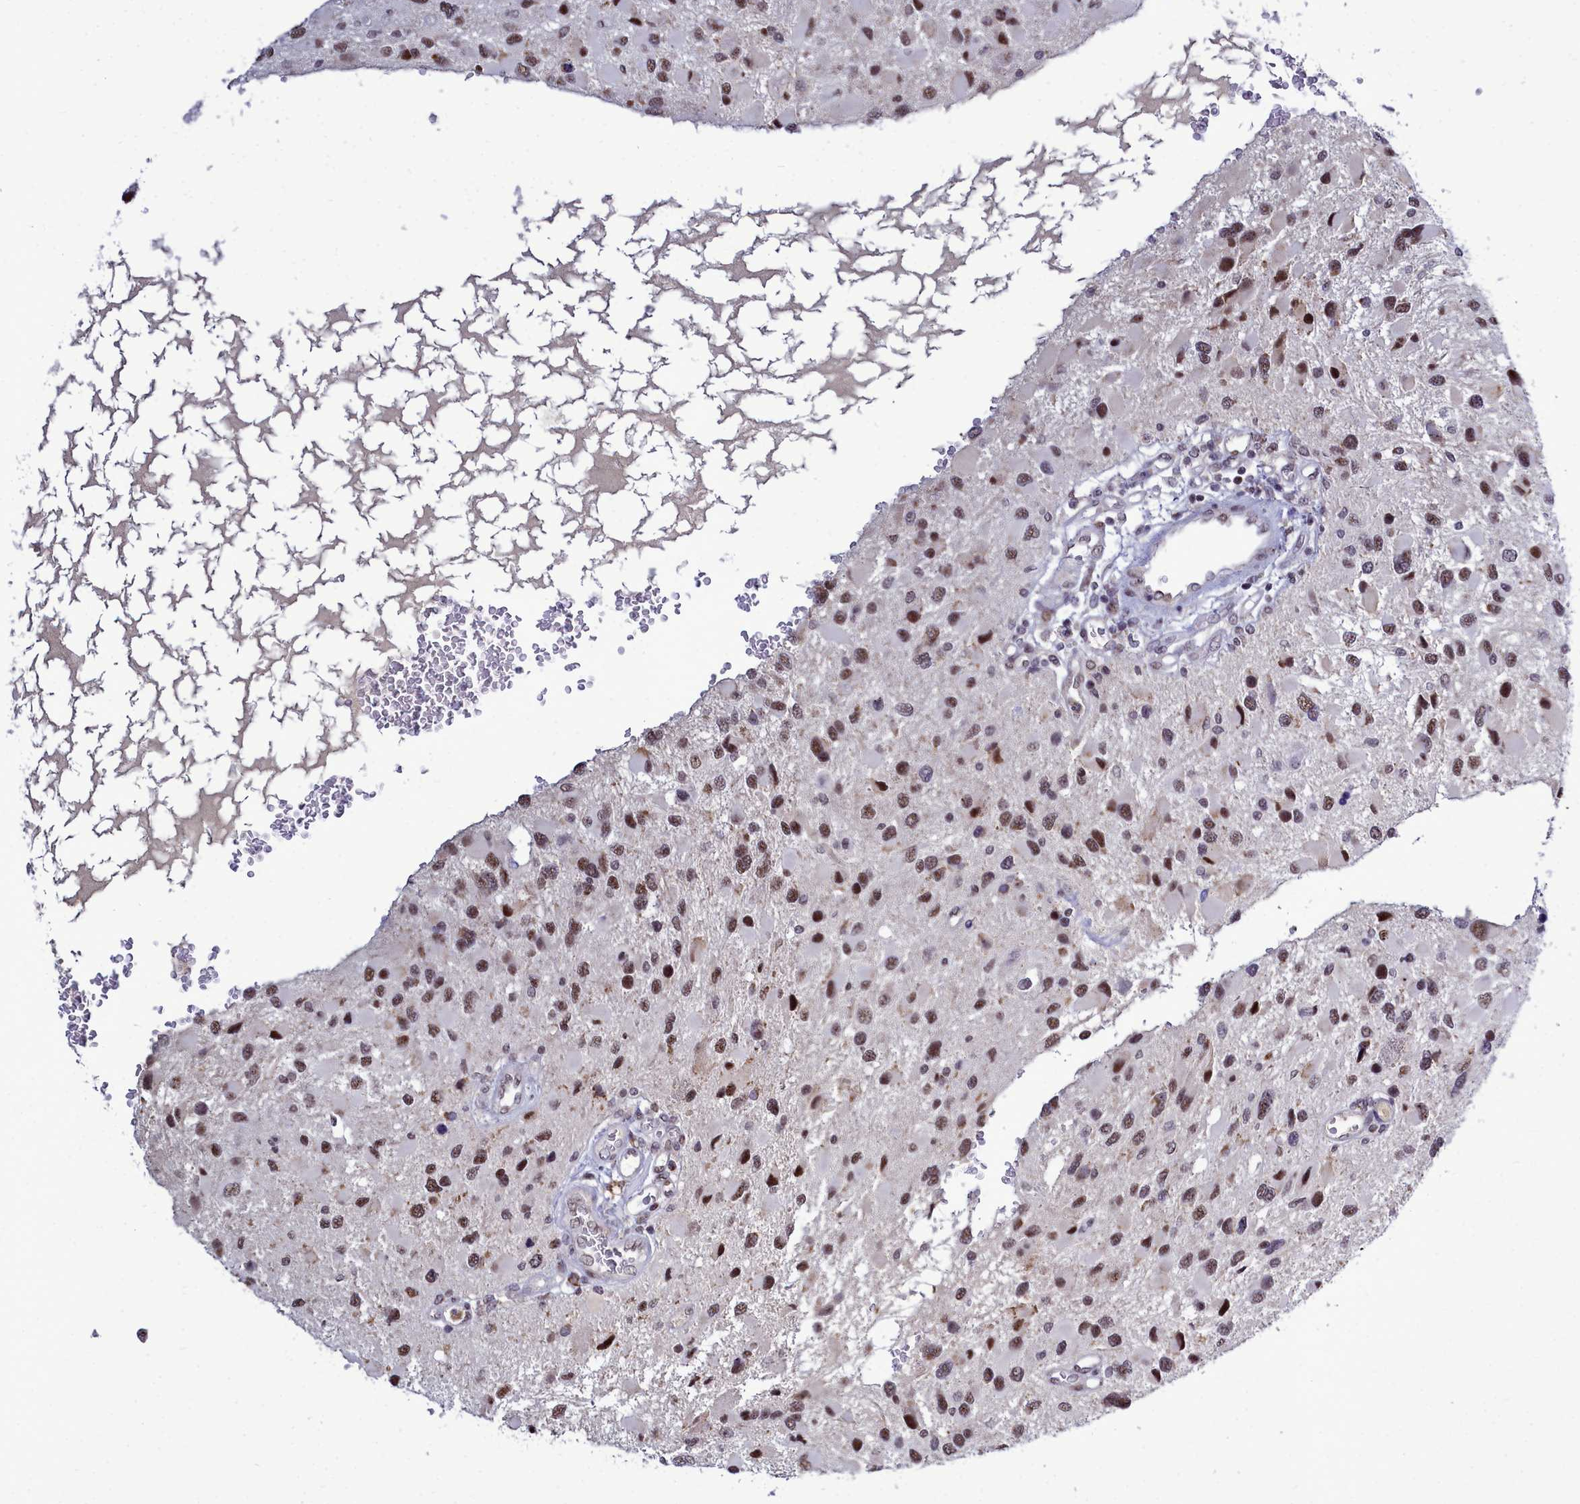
{"staining": {"intensity": "moderate", "quantity": ">75%", "location": "nuclear"}, "tissue": "glioma", "cell_type": "Tumor cells", "image_type": "cancer", "snomed": [{"axis": "morphology", "description": "Glioma, malignant, High grade"}, {"axis": "topography", "description": "Brain"}], "caption": "A medium amount of moderate nuclear staining is present in about >75% of tumor cells in glioma tissue.", "gene": "POM121L2", "patient": {"sex": "male", "age": 53}}